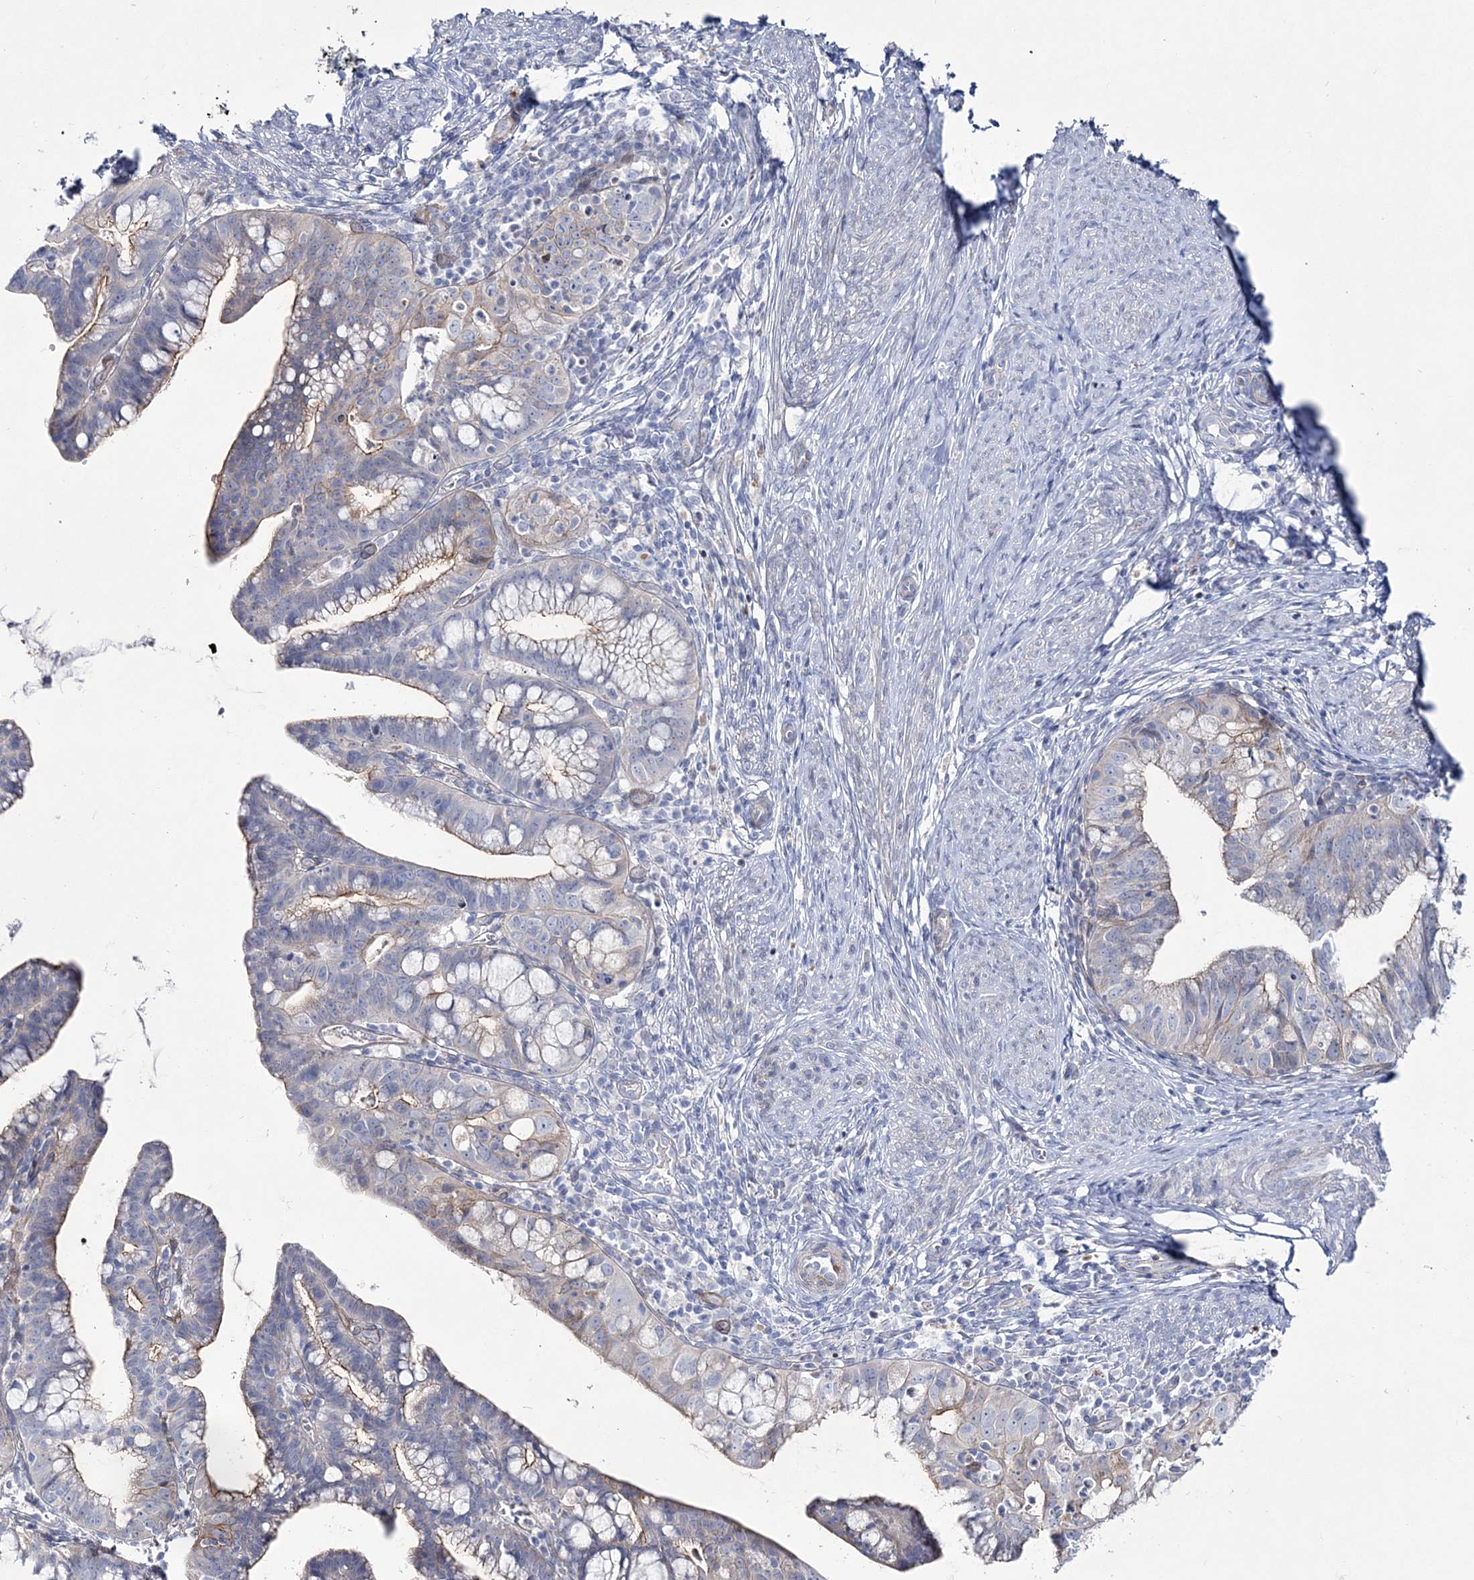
{"staining": {"intensity": "moderate", "quantity": "<25%", "location": "cytoplasmic/membranous"}, "tissue": "cervical cancer", "cell_type": "Tumor cells", "image_type": "cancer", "snomed": [{"axis": "morphology", "description": "Adenocarcinoma, NOS"}, {"axis": "topography", "description": "Cervix"}], "caption": "A histopathology image of human cervical cancer stained for a protein displays moderate cytoplasmic/membranous brown staining in tumor cells.", "gene": "ANO1", "patient": {"sex": "female", "age": 36}}